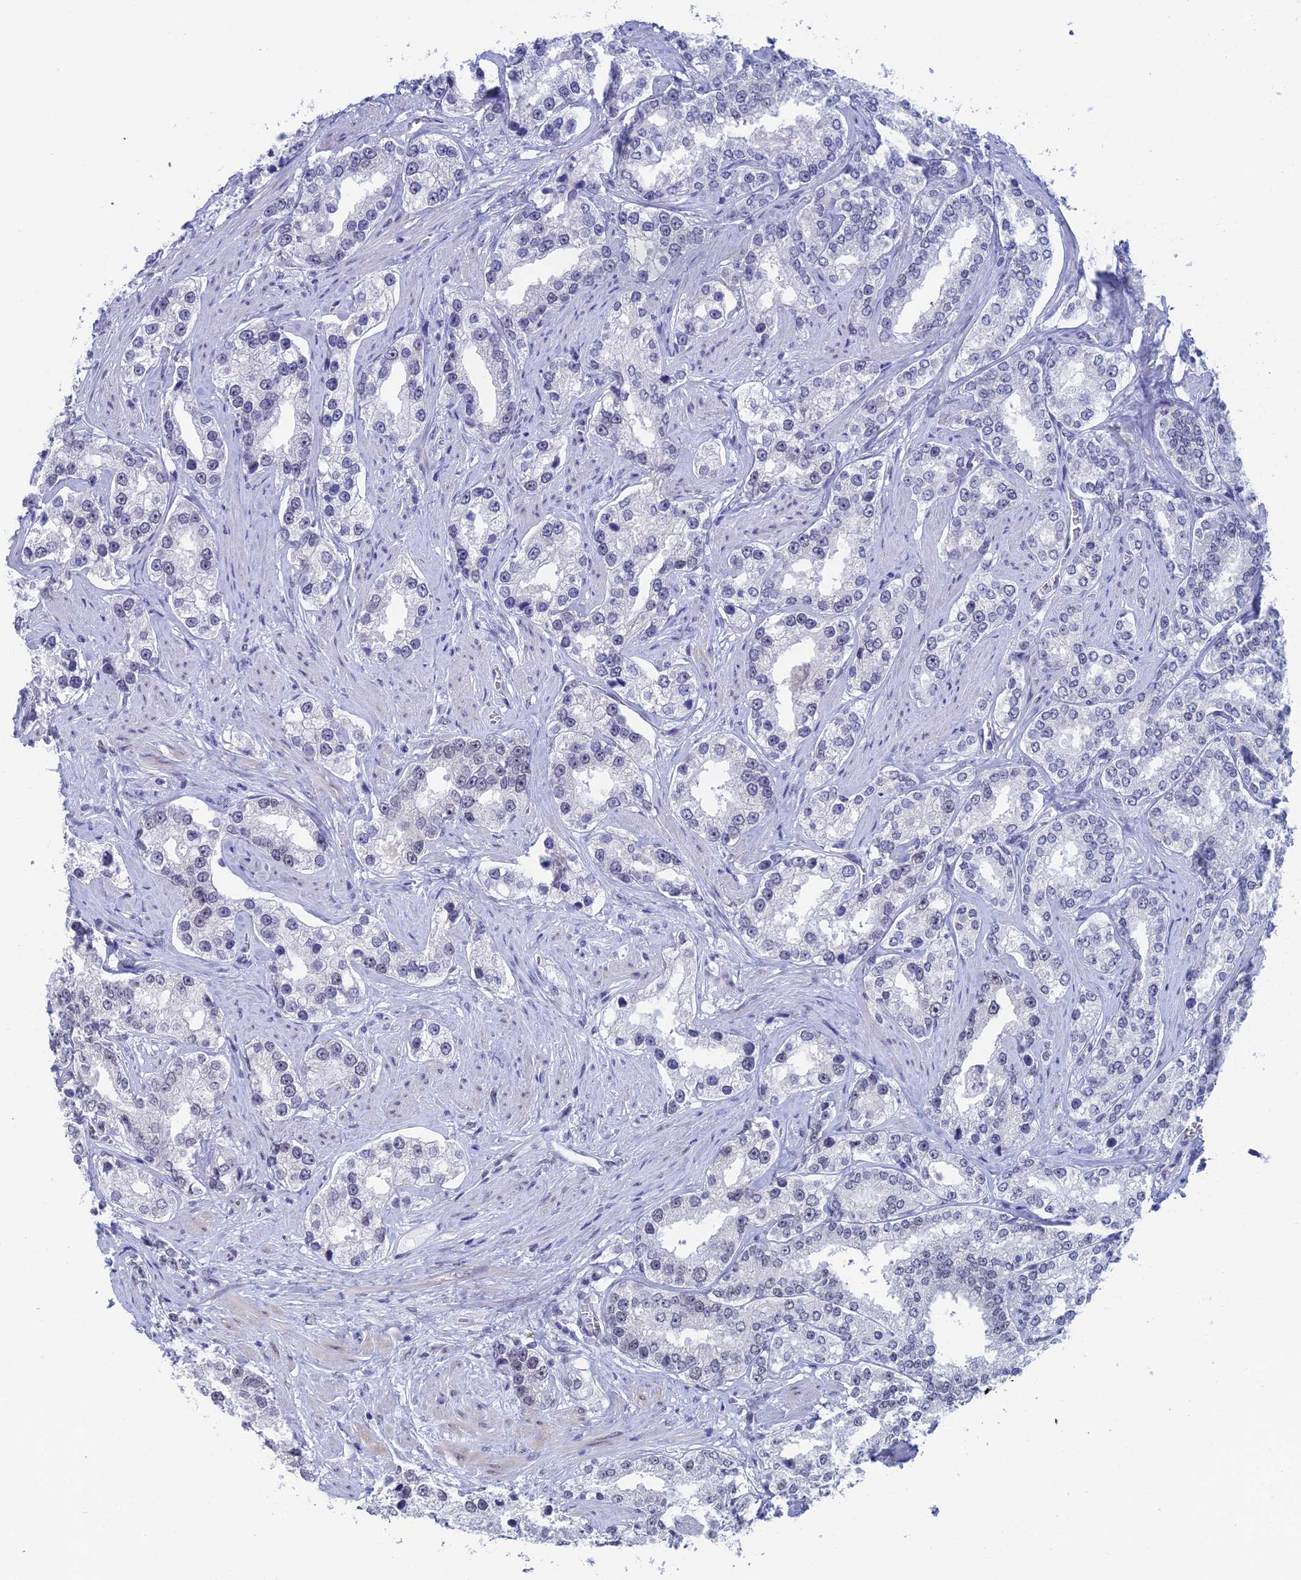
{"staining": {"intensity": "moderate", "quantity": "<25%", "location": "nuclear"}, "tissue": "prostate cancer", "cell_type": "Tumor cells", "image_type": "cancer", "snomed": [{"axis": "morphology", "description": "Normal tissue, NOS"}, {"axis": "morphology", "description": "Adenocarcinoma, High grade"}, {"axis": "topography", "description": "Prostate"}], "caption": "This micrograph demonstrates immunohistochemistry staining of prostate cancer (adenocarcinoma (high-grade)), with low moderate nuclear staining in about <25% of tumor cells.", "gene": "NABP2", "patient": {"sex": "male", "age": 83}}